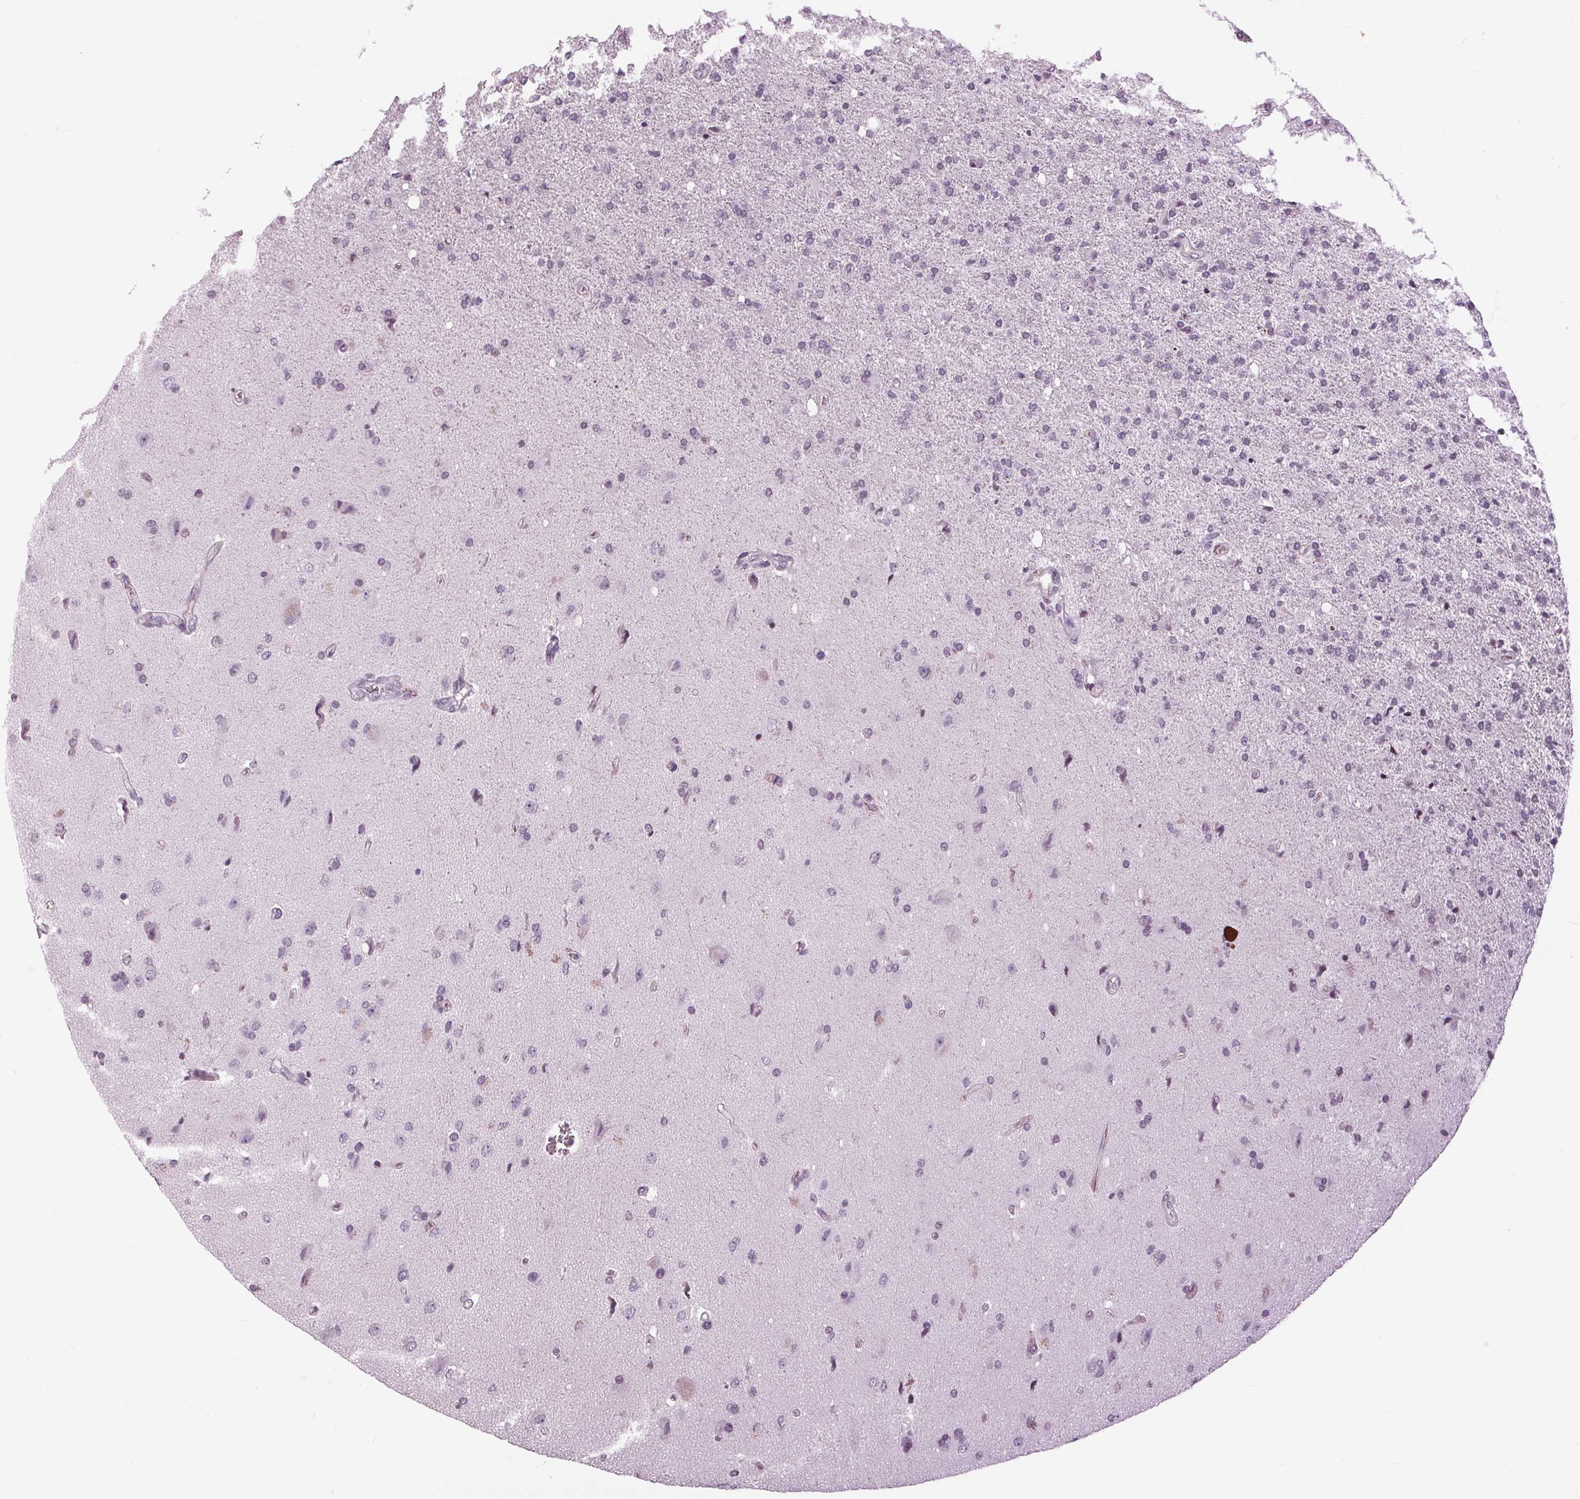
{"staining": {"intensity": "negative", "quantity": "none", "location": "none"}, "tissue": "glioma", "cell_type": "Tumor cells", "image_type": "cancer", "snomed": [{"axis": "morphology", "description": "Glioma, malignant, High grade"}, {"axis": "topography", "description": "Cerebral cortex"}], "caption": "DAB (3,3'-diaminobenzidine) immunohistochemical staining of glioma reveals no significant staining in tumor cells.", "gene": "SLC9A4", "patient": {"sex": "male", "age": 70}}